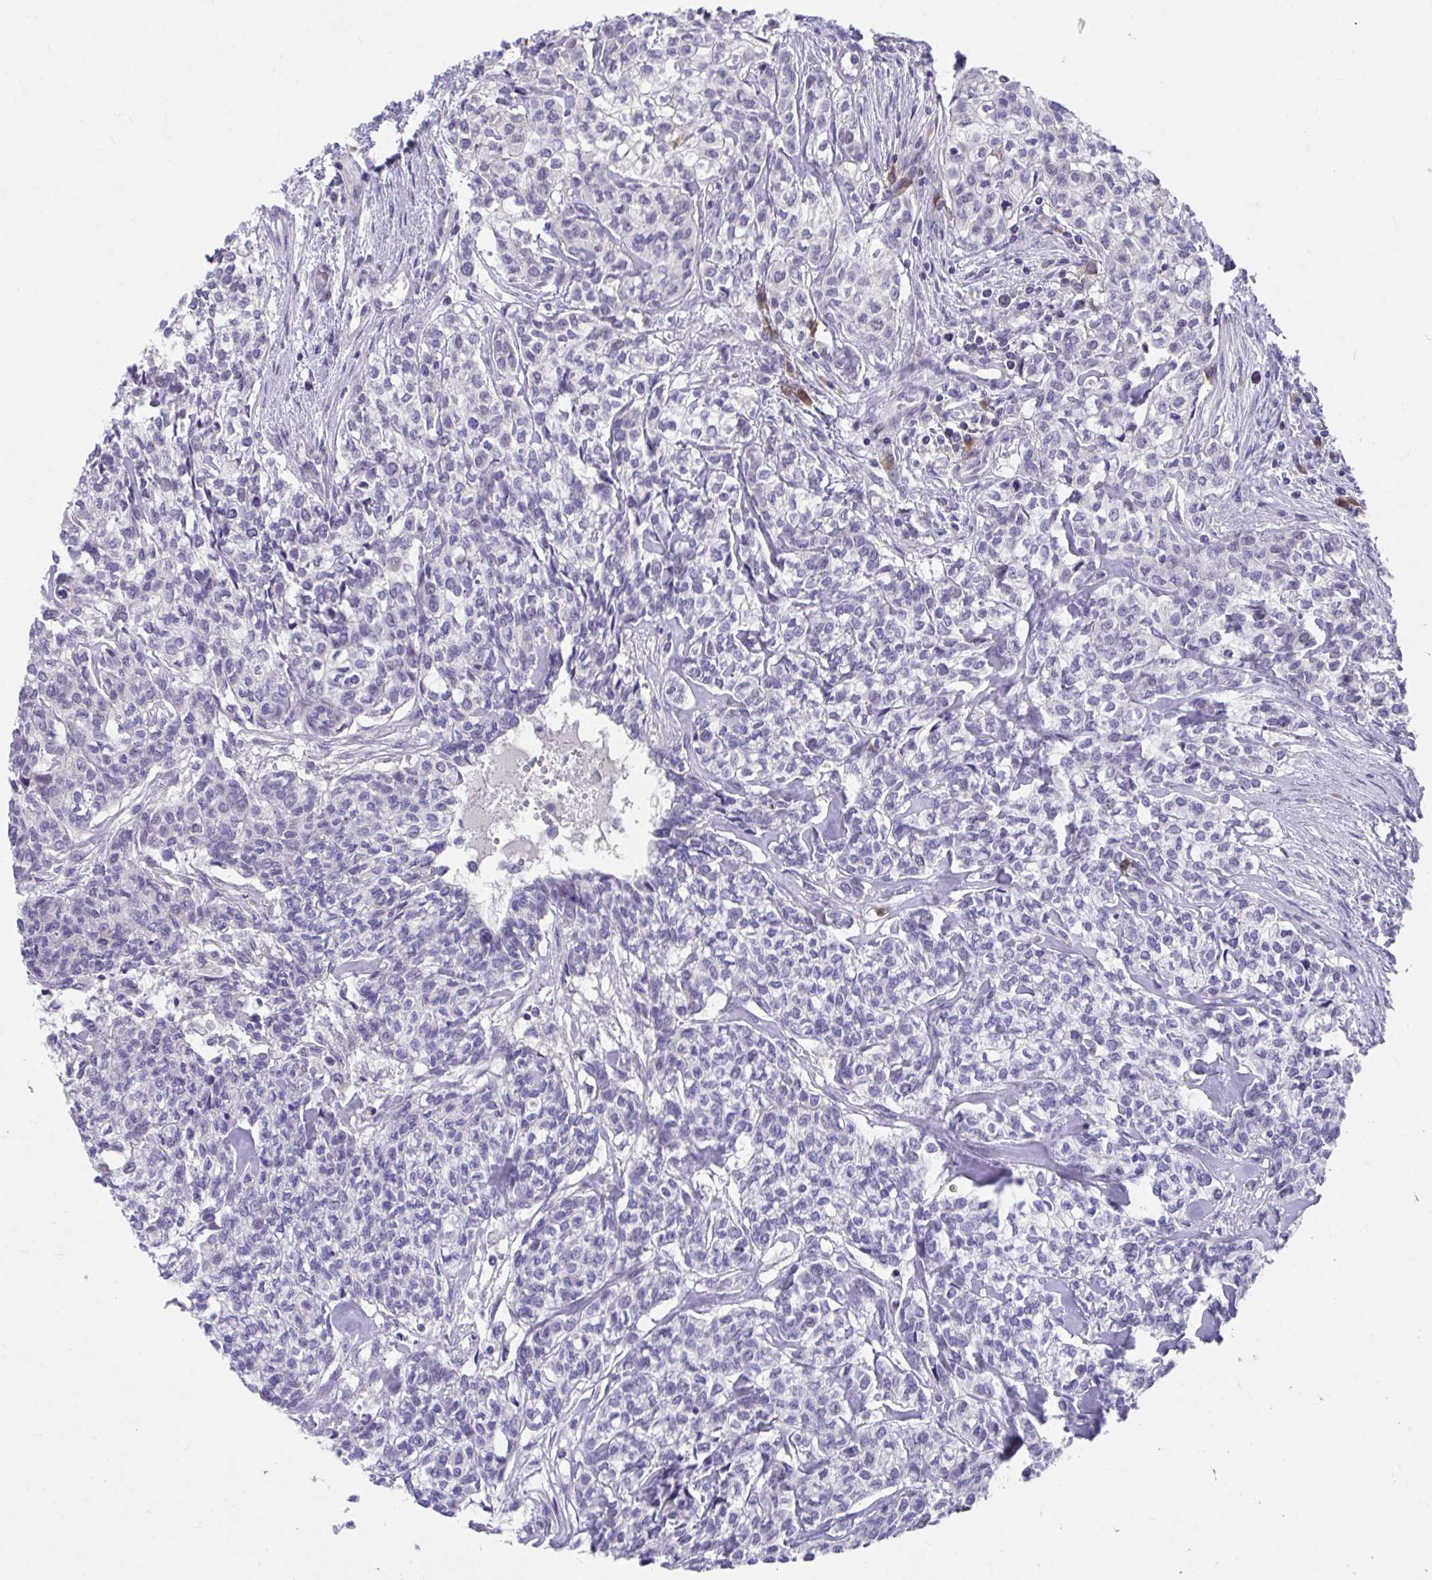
{"staining": {"intensity": "negative", "quantity": "none", "location": "none"}, "tissue": "head and neck cancer", "cell_type": "Tumor cells", "image_type": "cancer", "snomed": [{"axis": "morphology", "description": "Adenocarcinoma, NOS"}, {"axis": "topography", "description": "Head-Neck"}], "caption": "Immunohistochemistry (IHC) photomicrograph of neoplastic tissue: head and neck cancer stained with DAB (3,3'-diaminobenzidine) shows no significant protein expression in tumor cells.", "gene": "SLAMF7", "patient": {"sex": "male", "age": 81}}